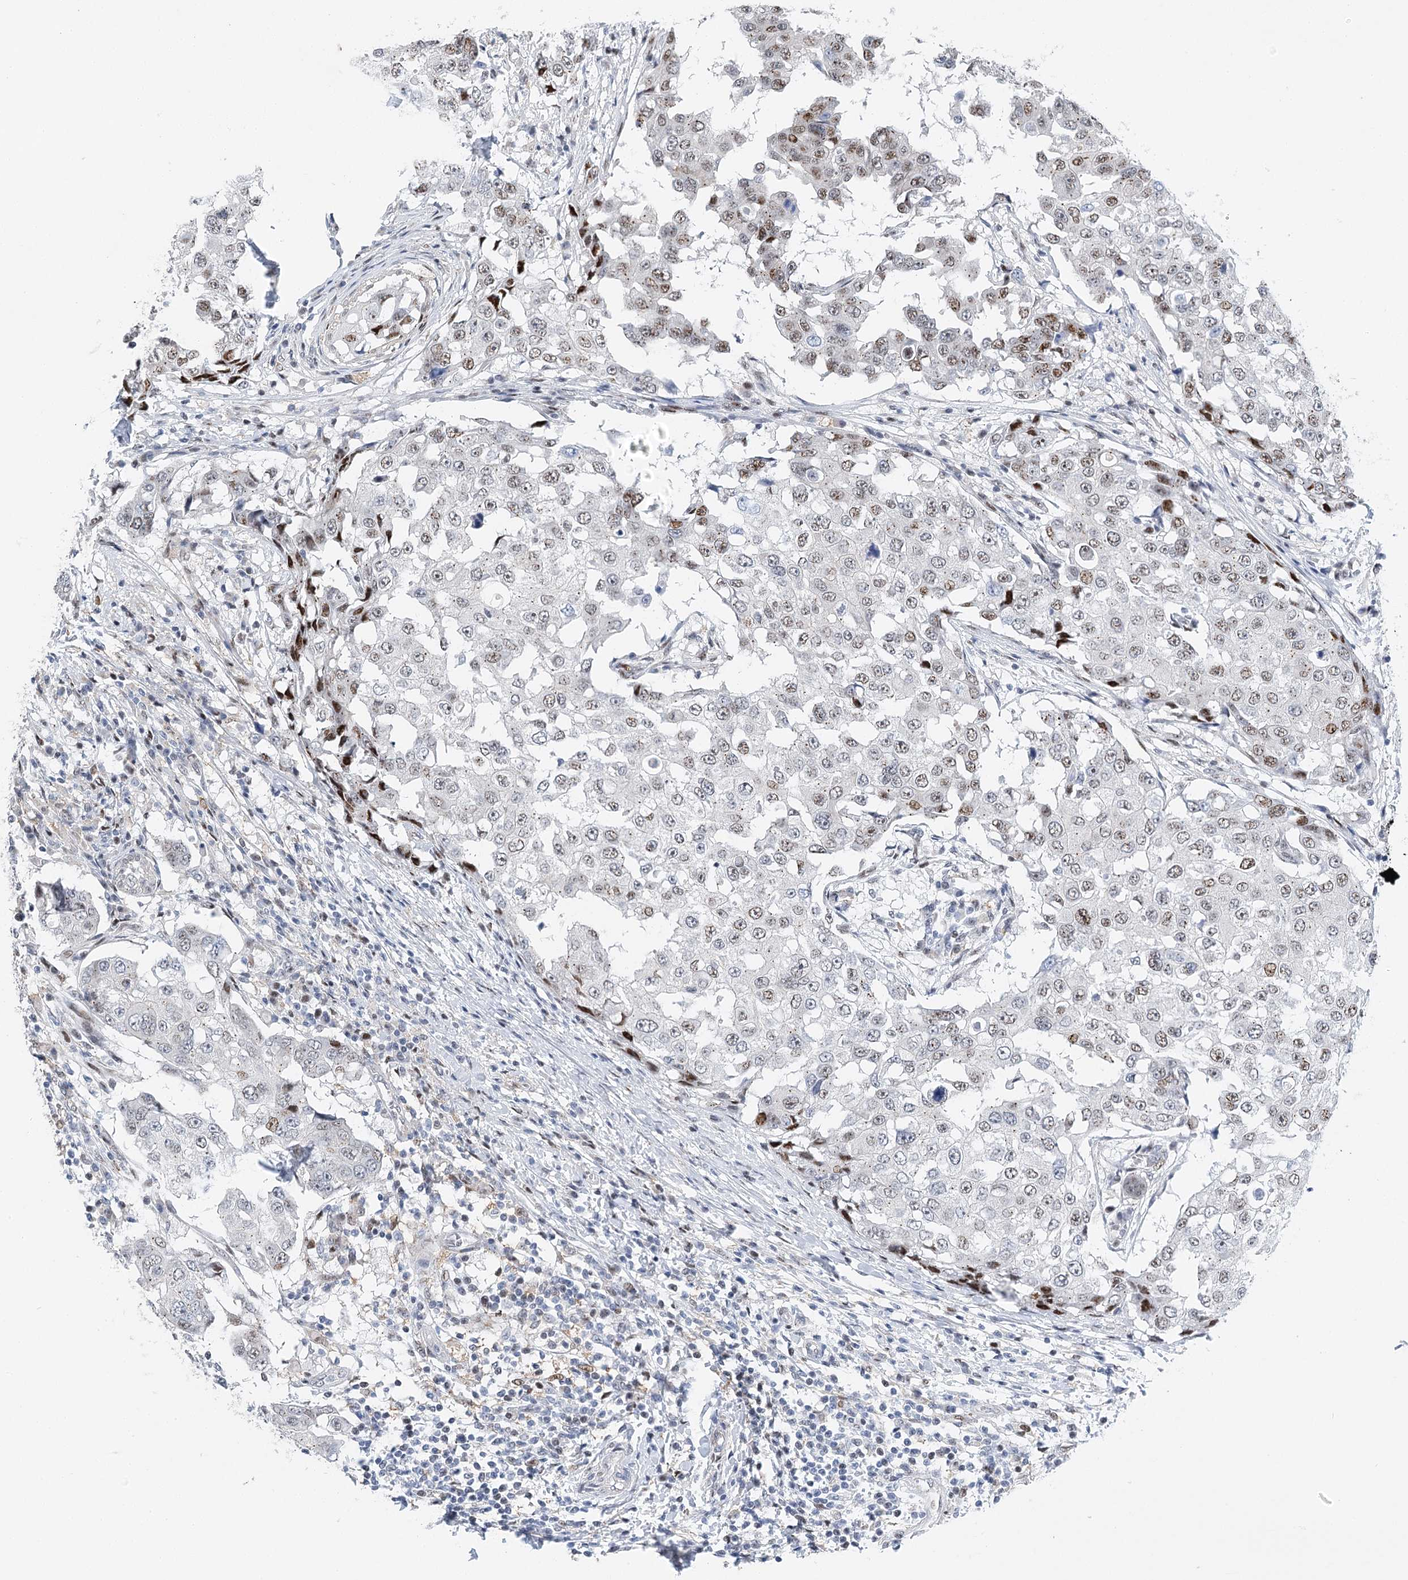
{"staining": {"intensity": "weak", "quantity": "25%-75%", "location": "nuclear"}, "tissue": "breast cancer", "cell_type": "Tumor cells", "image_type": "cancer", "snomed": [{"axis": "morphology", "description": "Duct carcinoma"}, {"axis": "topography", "description": "Breast"}], "caption": "Protein analysis of breast cancer tissue exhibits weak nuclear staining in about 25%-75% of tumor cells.", "gene": "CAMTA1", "patient": {"sex": "female", "age": 27}}